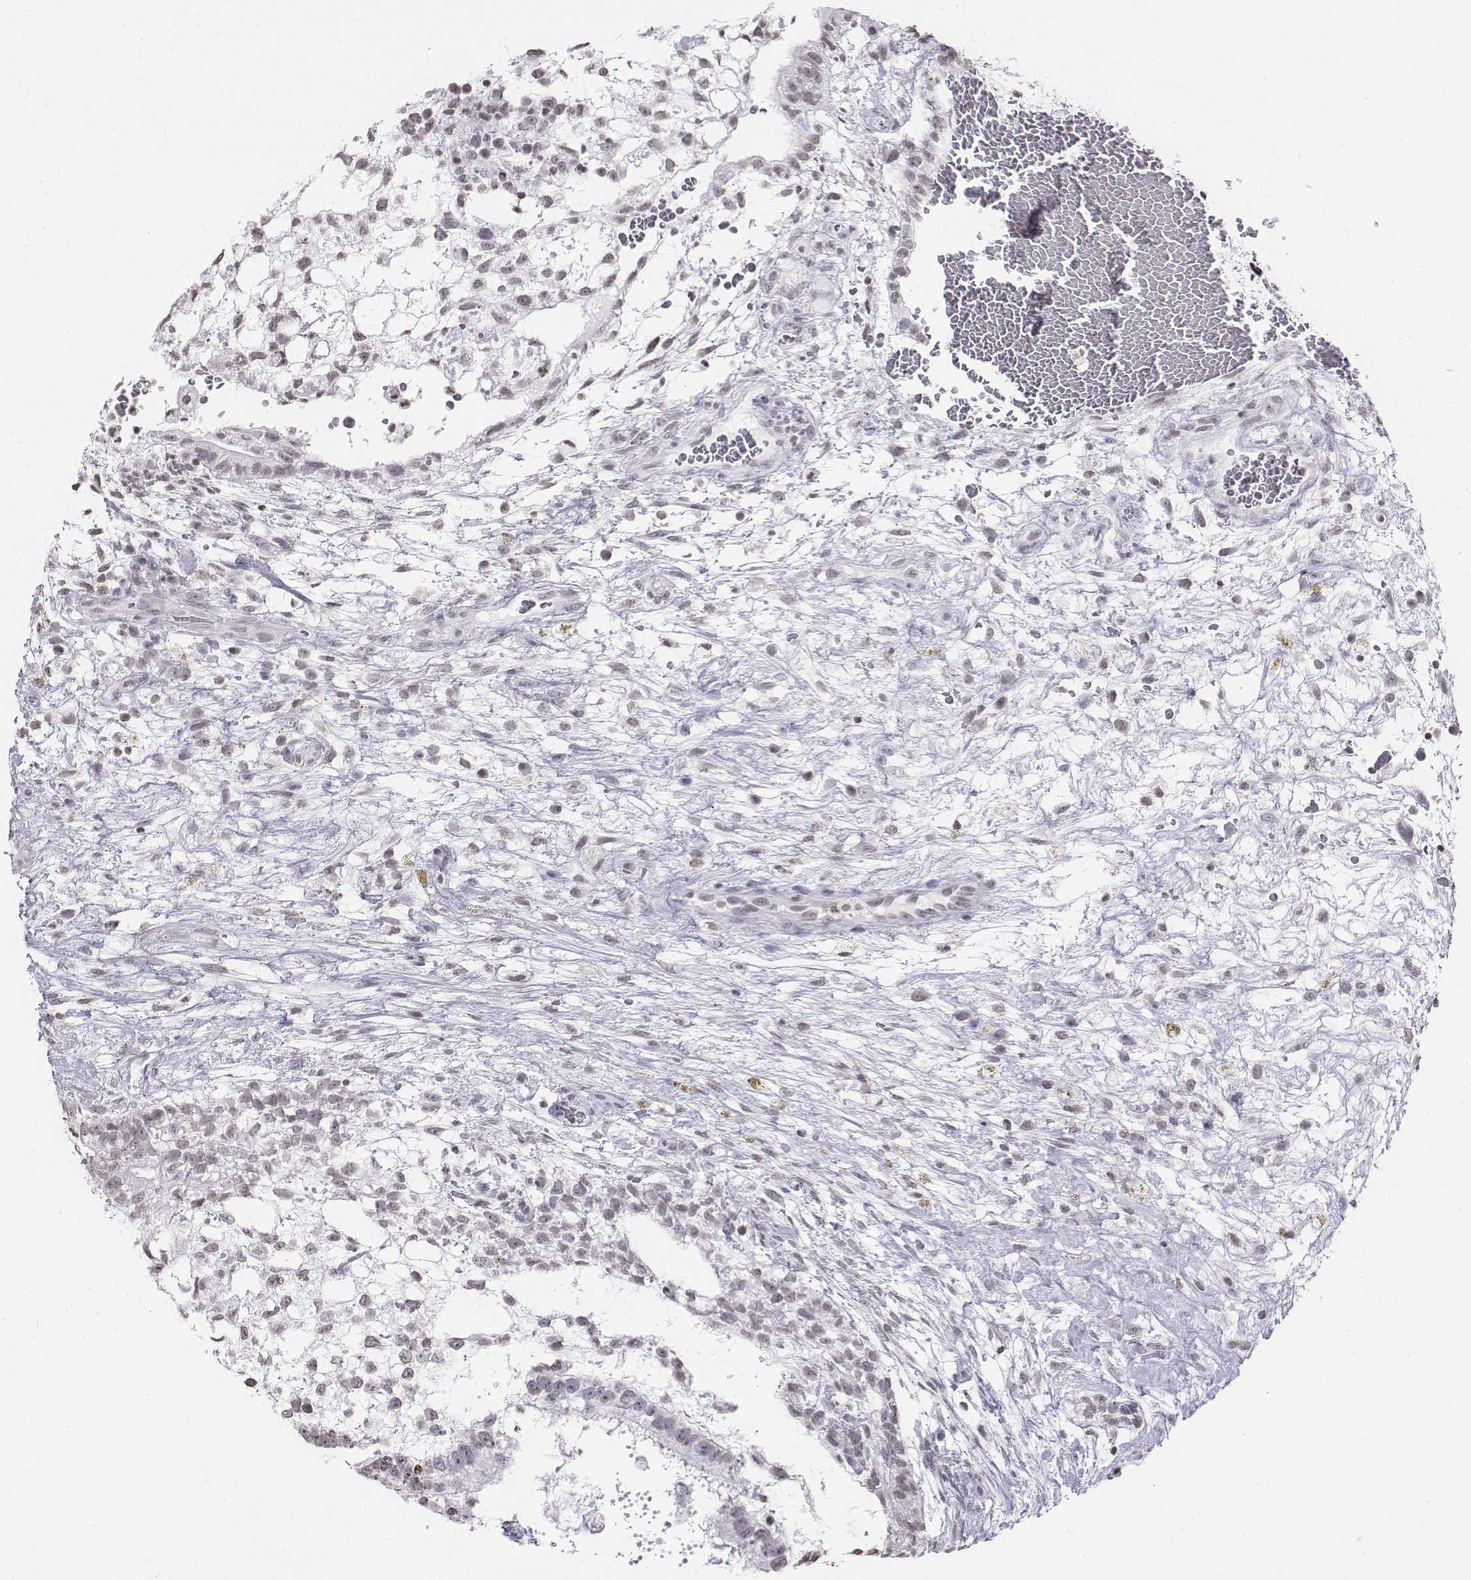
{"staining": {"intensity": "negative", "quantity": "none", "location": "none"}, "tissue": "testis cancer", "cell_type": "Tumor cells", "image_type": "cancer", "snomed": [{"axis": "morphology", "description": "Normal tissue, NOS"}, {"axis": "morphology", "description": "Carcinoma, Embryonal, NOS"}, {"axis": "topography", "description": "Testis"}], "caption": "Protein analysis of embryonal carcinoma (testis) demonstrates no significant staining in tumor cells.", "gene": "BARHL1", "patient": {"sex": "male", "age": 32}}